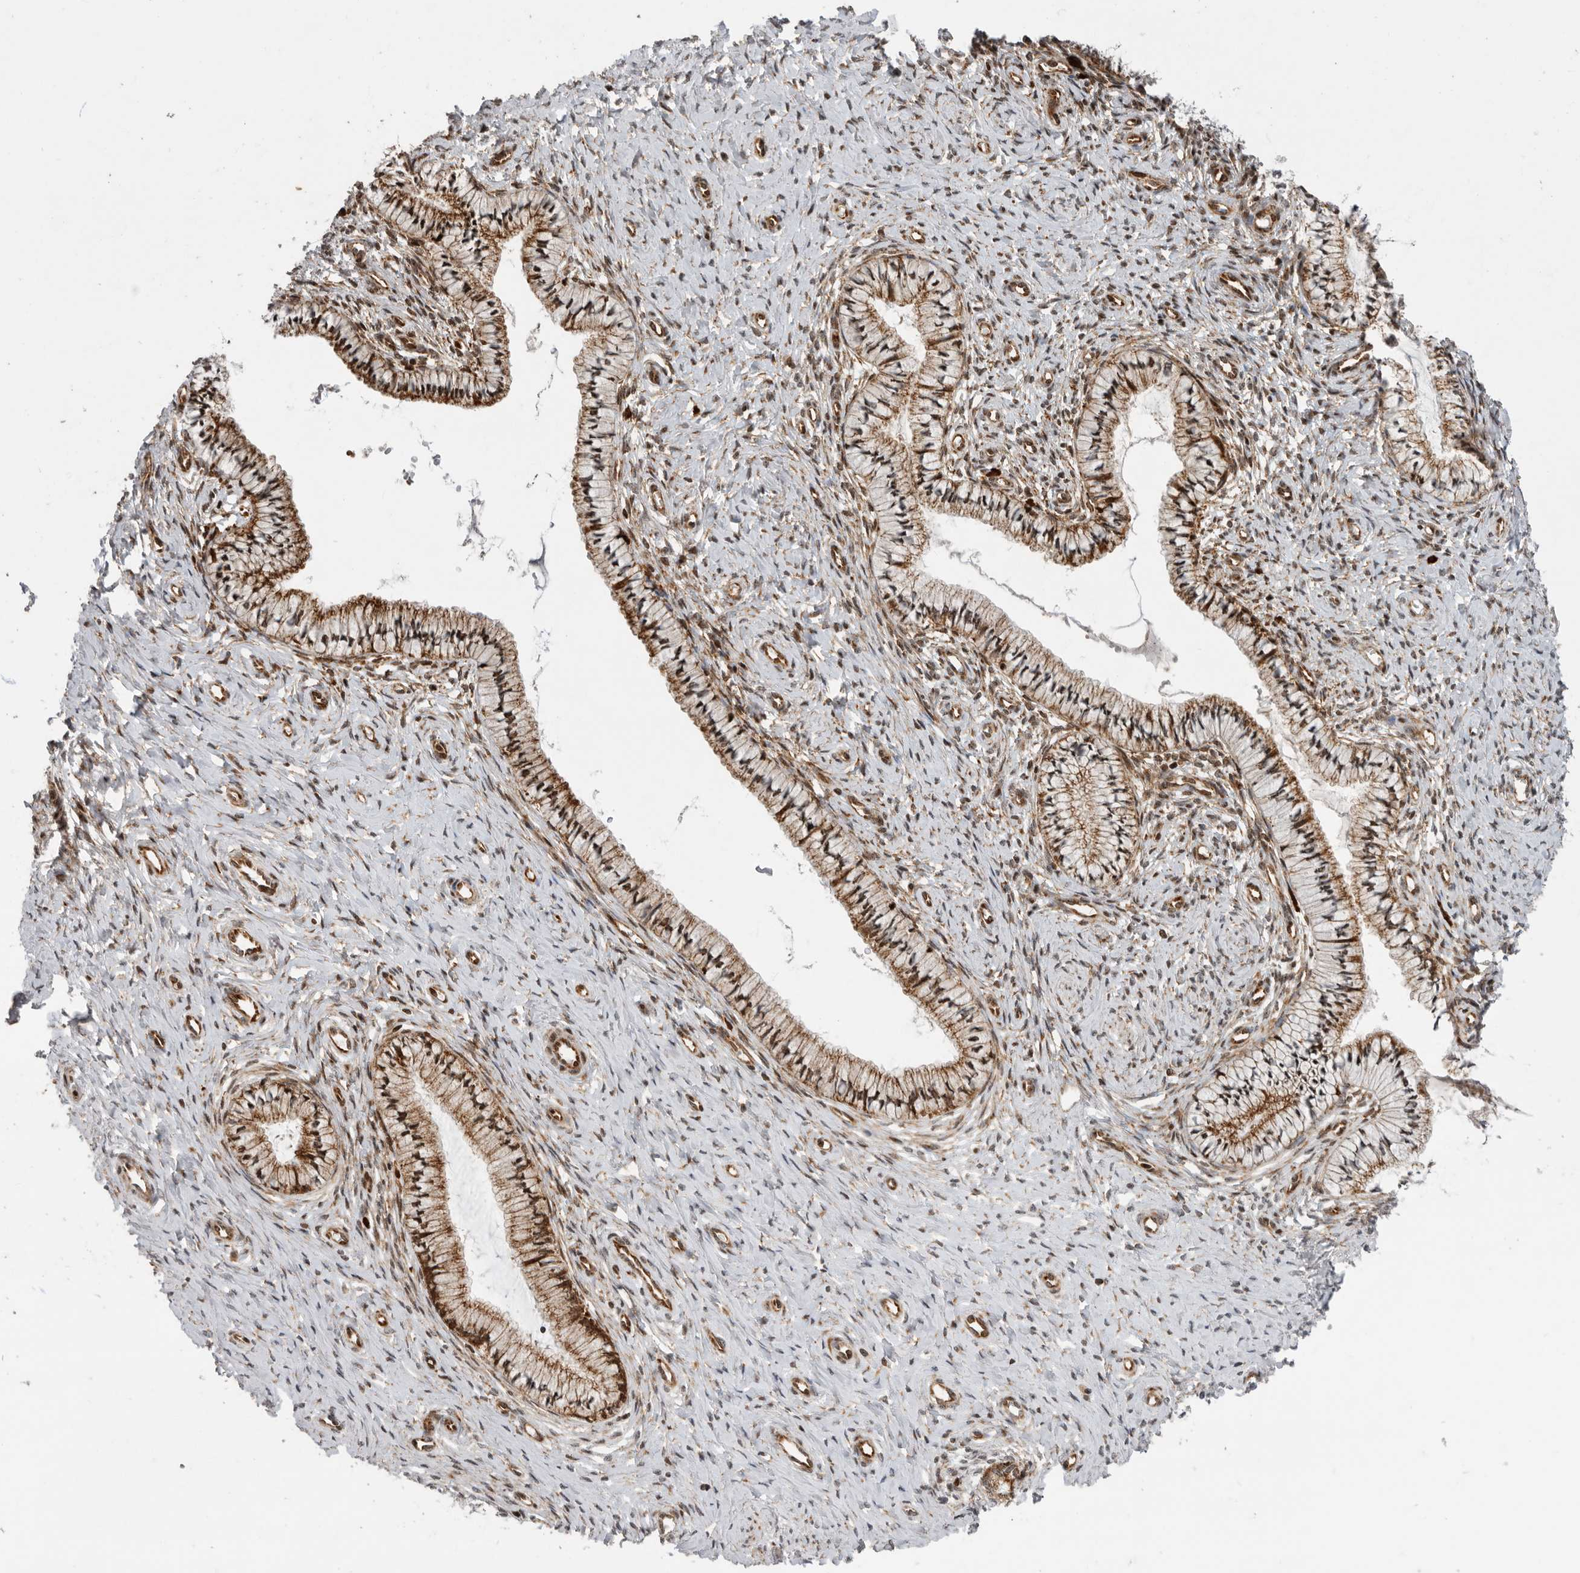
{"staining": {"intensity": "moderate", "quantity": ">75%", "location": "cytoplasmic/membranous"}, "tissue": "cervix", "cell_type": "Glandular cells", "image_type": "normal", "snomed": [{"axis": "morphology", "description": "Normal tissue, NOS"}, {"axis": "topography", "description": "Cervix"}], "caption": "IHC of normal human cervix exhibits medium levels of moderate cytoplasmic/membranous positivity in approximately >75% of glandular cells.", "gene": "FZD3", "patient": {"sex": "female", "age": 36}}